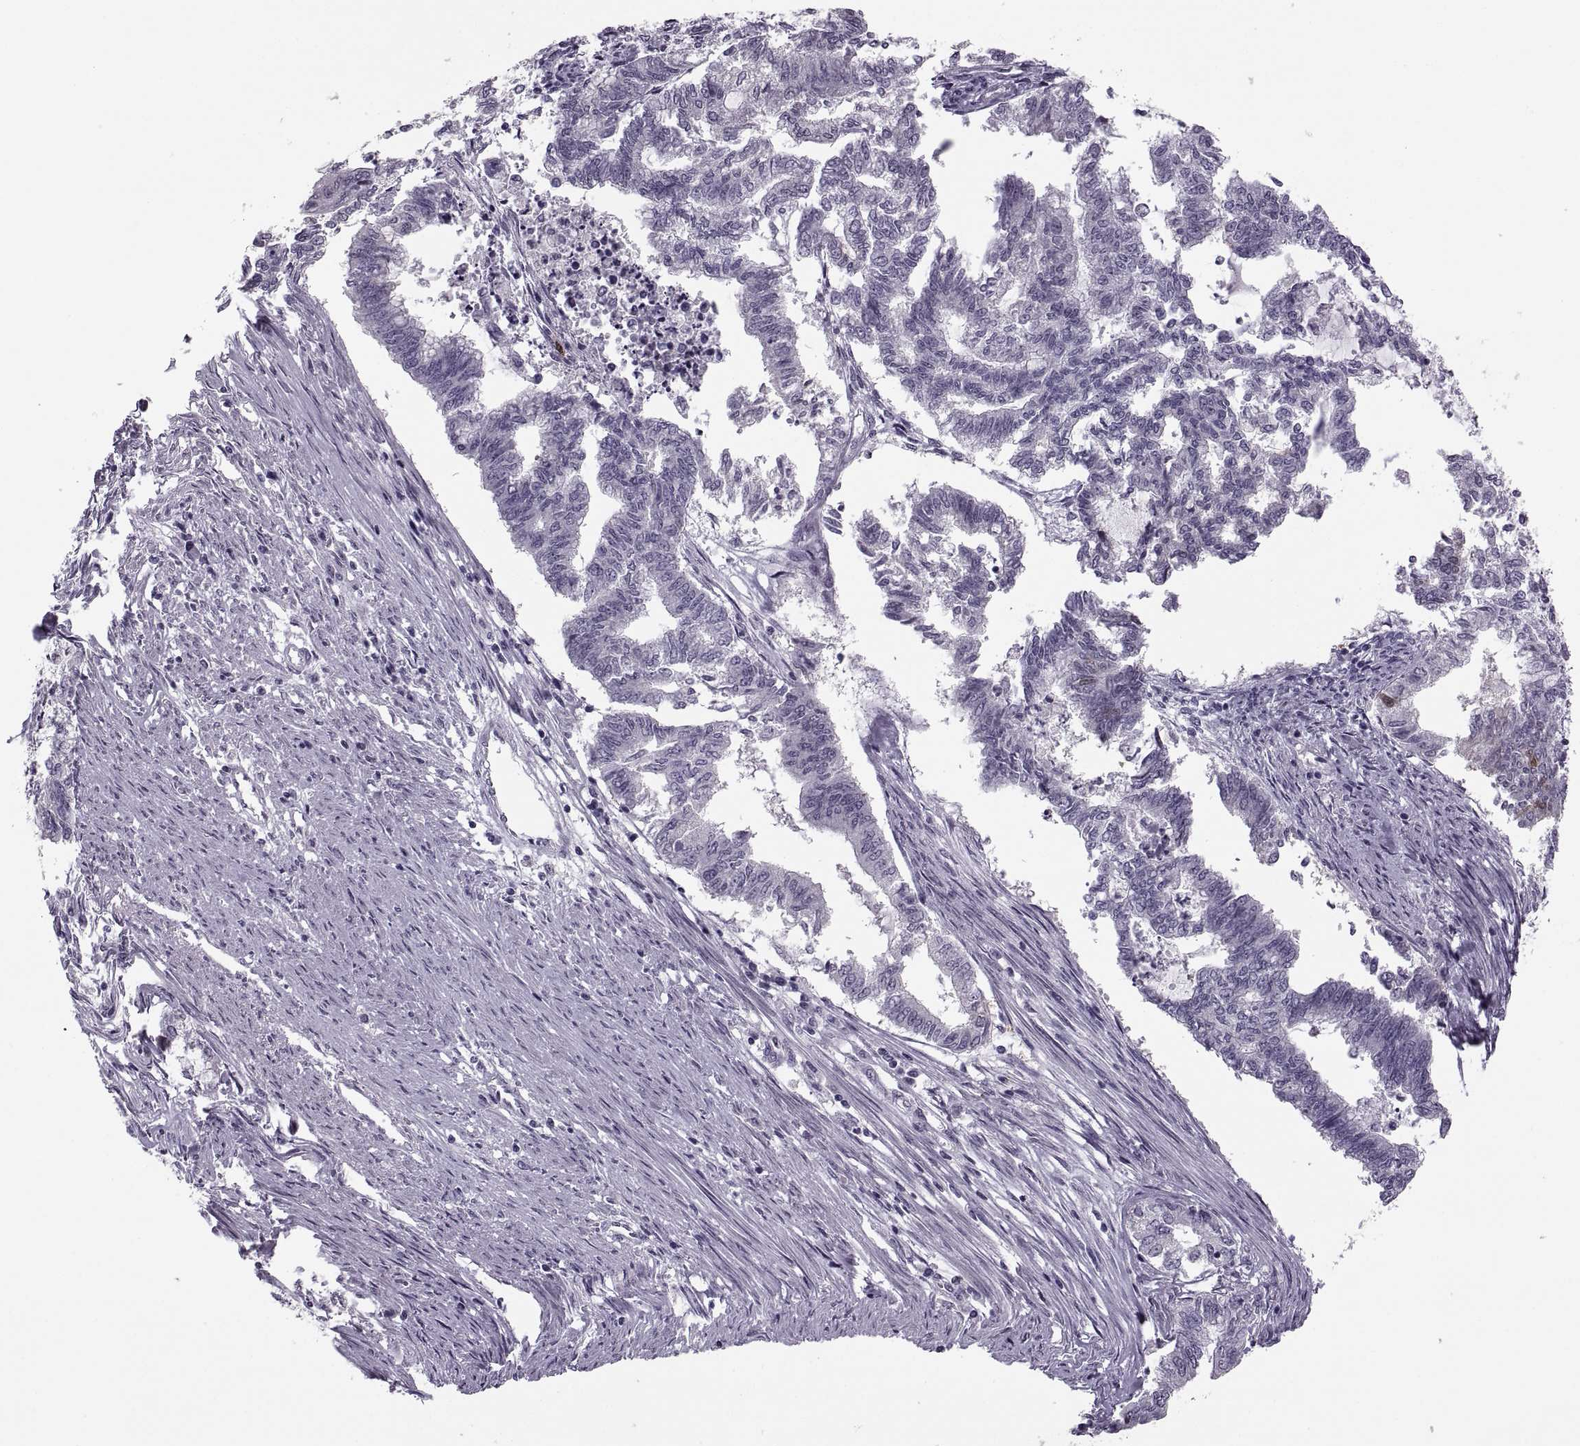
{"staining": {"intensity": "negative", "quantity": "none", "location": "none"}, "tissue": "endometrial cancer", "cell_type": "Tumor cells", "image_type": "cancer", "snomed": [{"axis": "morphology", "description": "Adenocarcinoma, NOS"}, {"axis": "topography", "description": "Endometrium"}], "caption": "Micrograph shows no protein staining in tumor cells of adenocarcinoma (endometrial) tissue.", "gene": "PAGE5", "patient": {"sex": "female", "age": 79}}